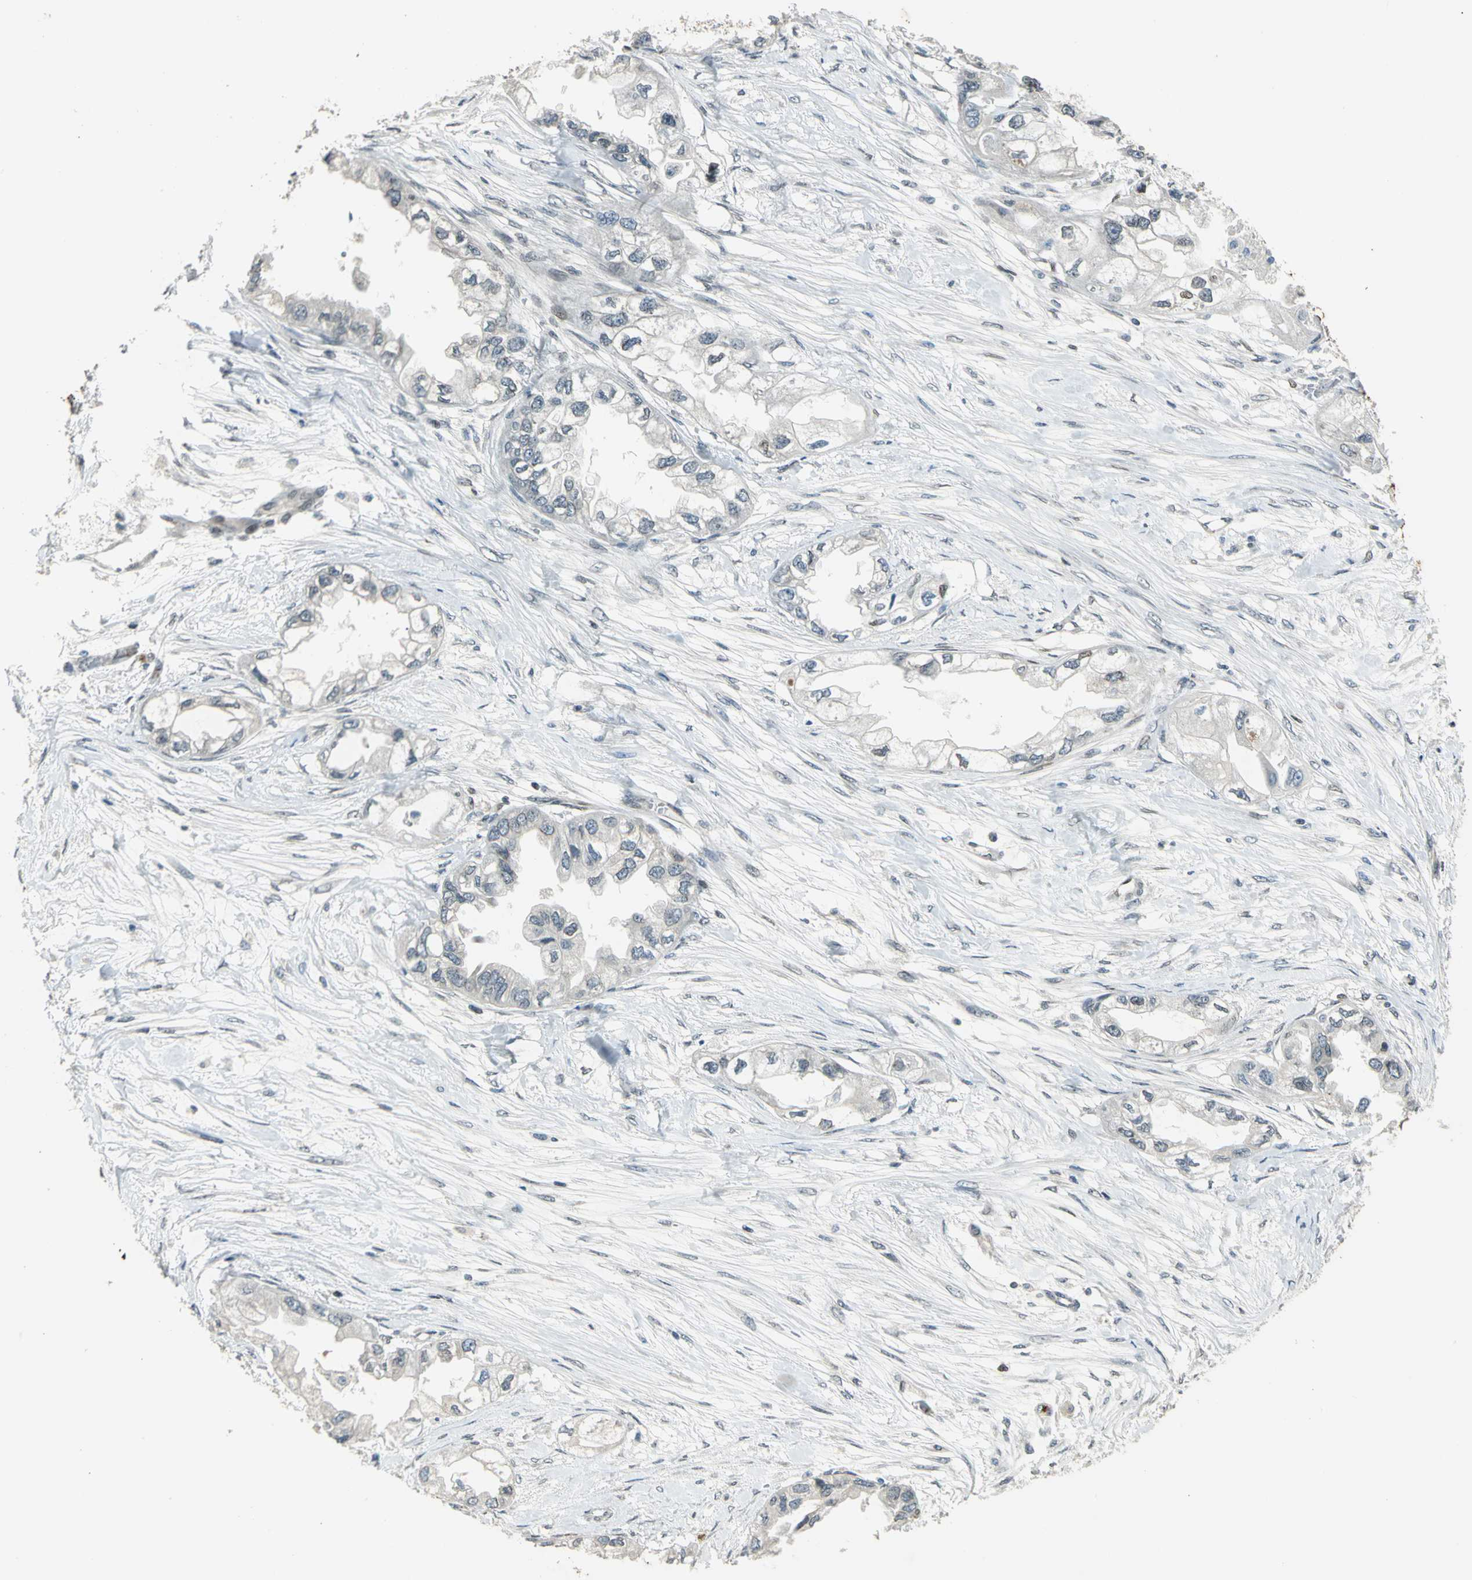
{"staining": {"intensity": "weak", "quantity": "<25%", "location": "nuclear"}, "tissue": "endometrial cancer", "cell_type": "Tumor cells", "image_type": "cancer", "snomed": [{"axis": "morphology", "description": "Adenocarcinoma, NOS"}, {"axis": "topography", "description": "Endometrium"}], "caption": "High power microscopy micrograph of an immunohistochemistry photomicrograph of endometrial cancer, revealing no significant staining in tumor cells.", "gene": "BRIP1", "patient": {"sex": "female", "age": 67}}